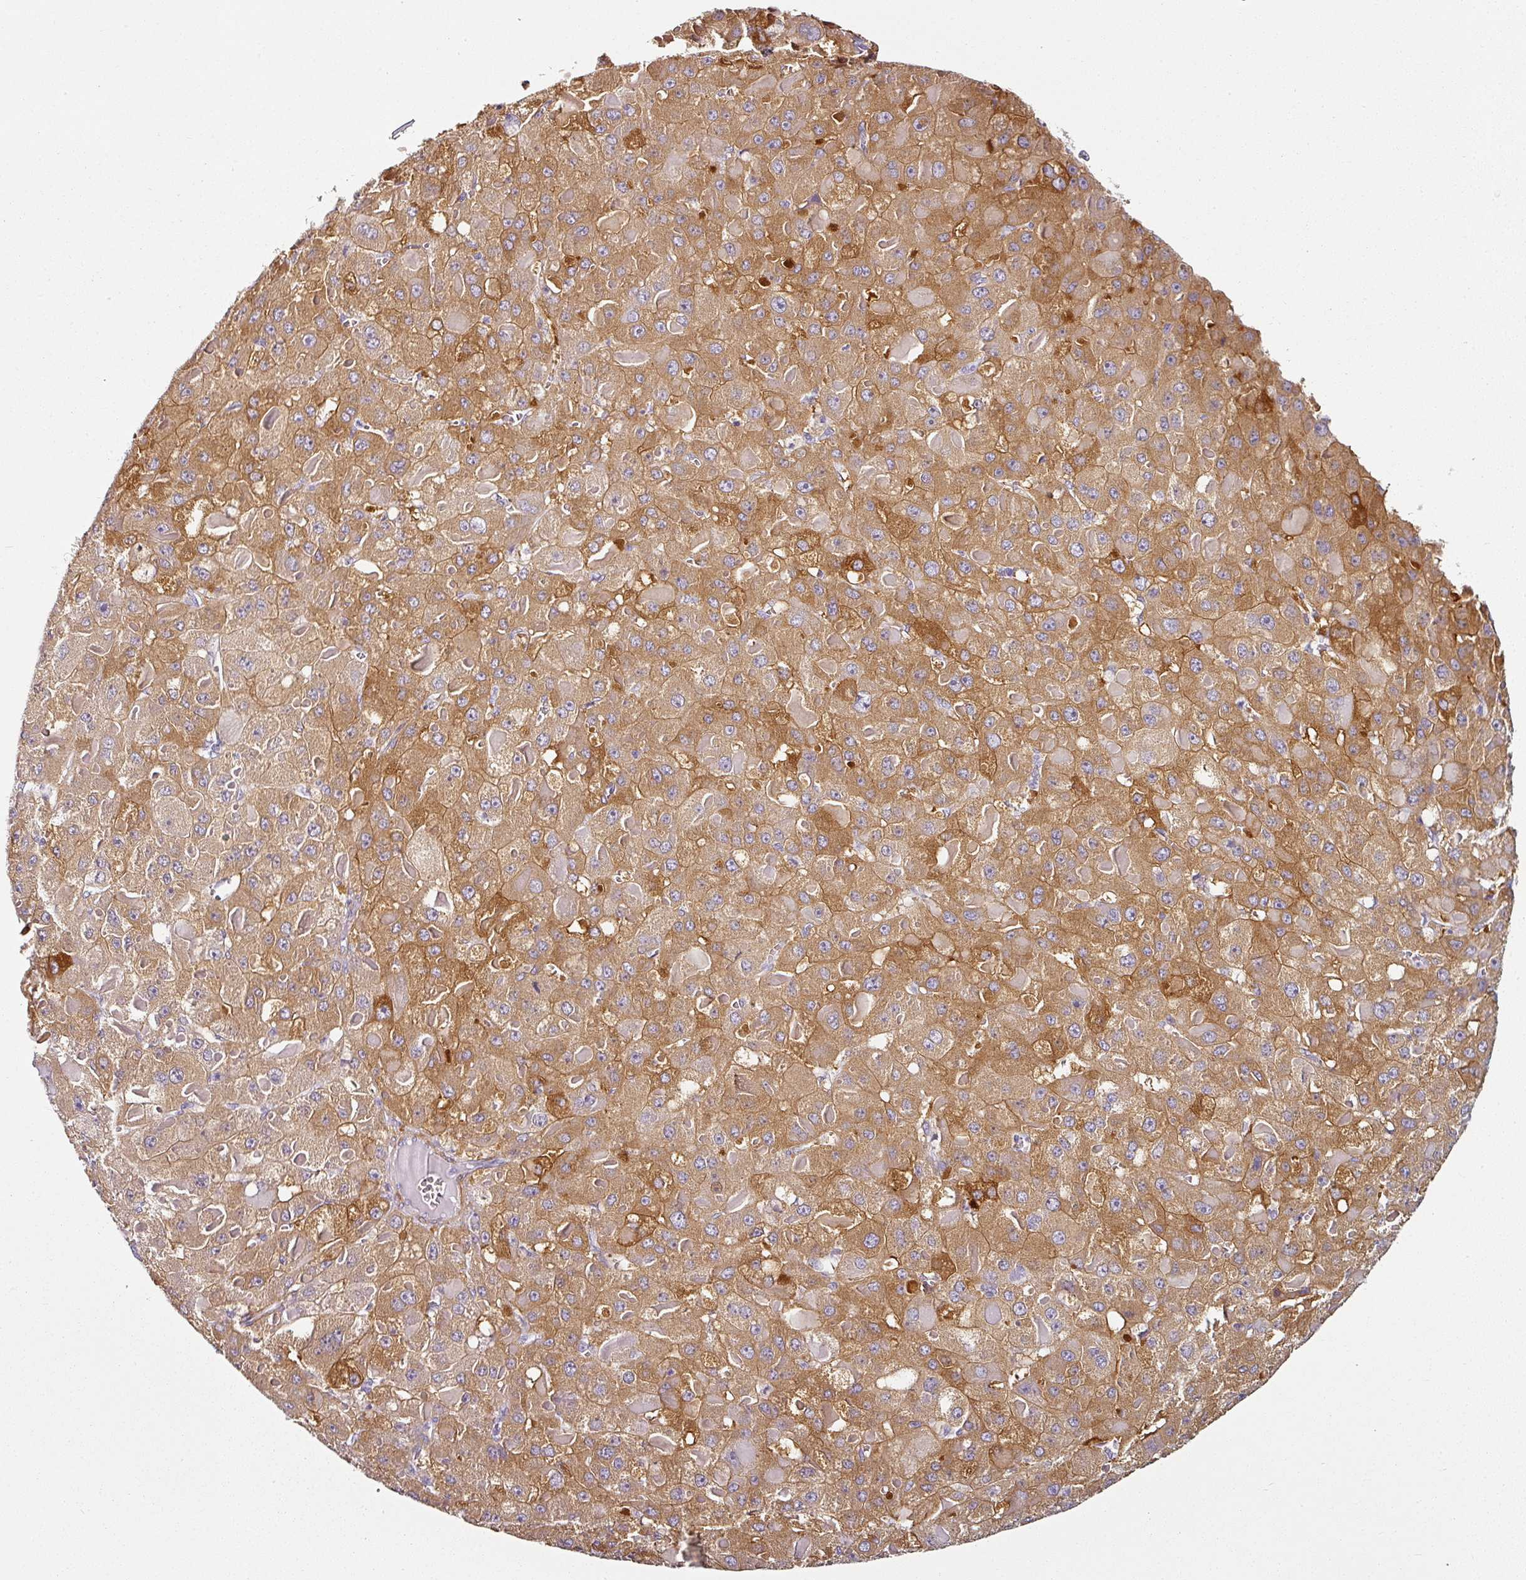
{"staining": {"intensity": "moderate", "quantity": ">75%", "location": "cytoplasmic/membranous"}, "tissue": "liver cancer", "cell_type": "Tumor cells", "image_type": "cancer", "snomed": [{"axis": "morphology", "description": "Carcinoma, Hepatocellular, NOS"}, {"axis": "topography", "description": "Liver"}], "caption": "Tumor cells demonstrate medium levels of moderate cytoplasmic/membranous positivity in about >75% of cells in liver cancer (hepatocellular carcinoma). The staining was performed using DAB (3,3'-diaminobenzidine), with brown indicating positive protein expression. Nuclei are stained blue with hematoxylin.", "gene": "CAP2", "patient": {"sex": "female", "age": 73}}